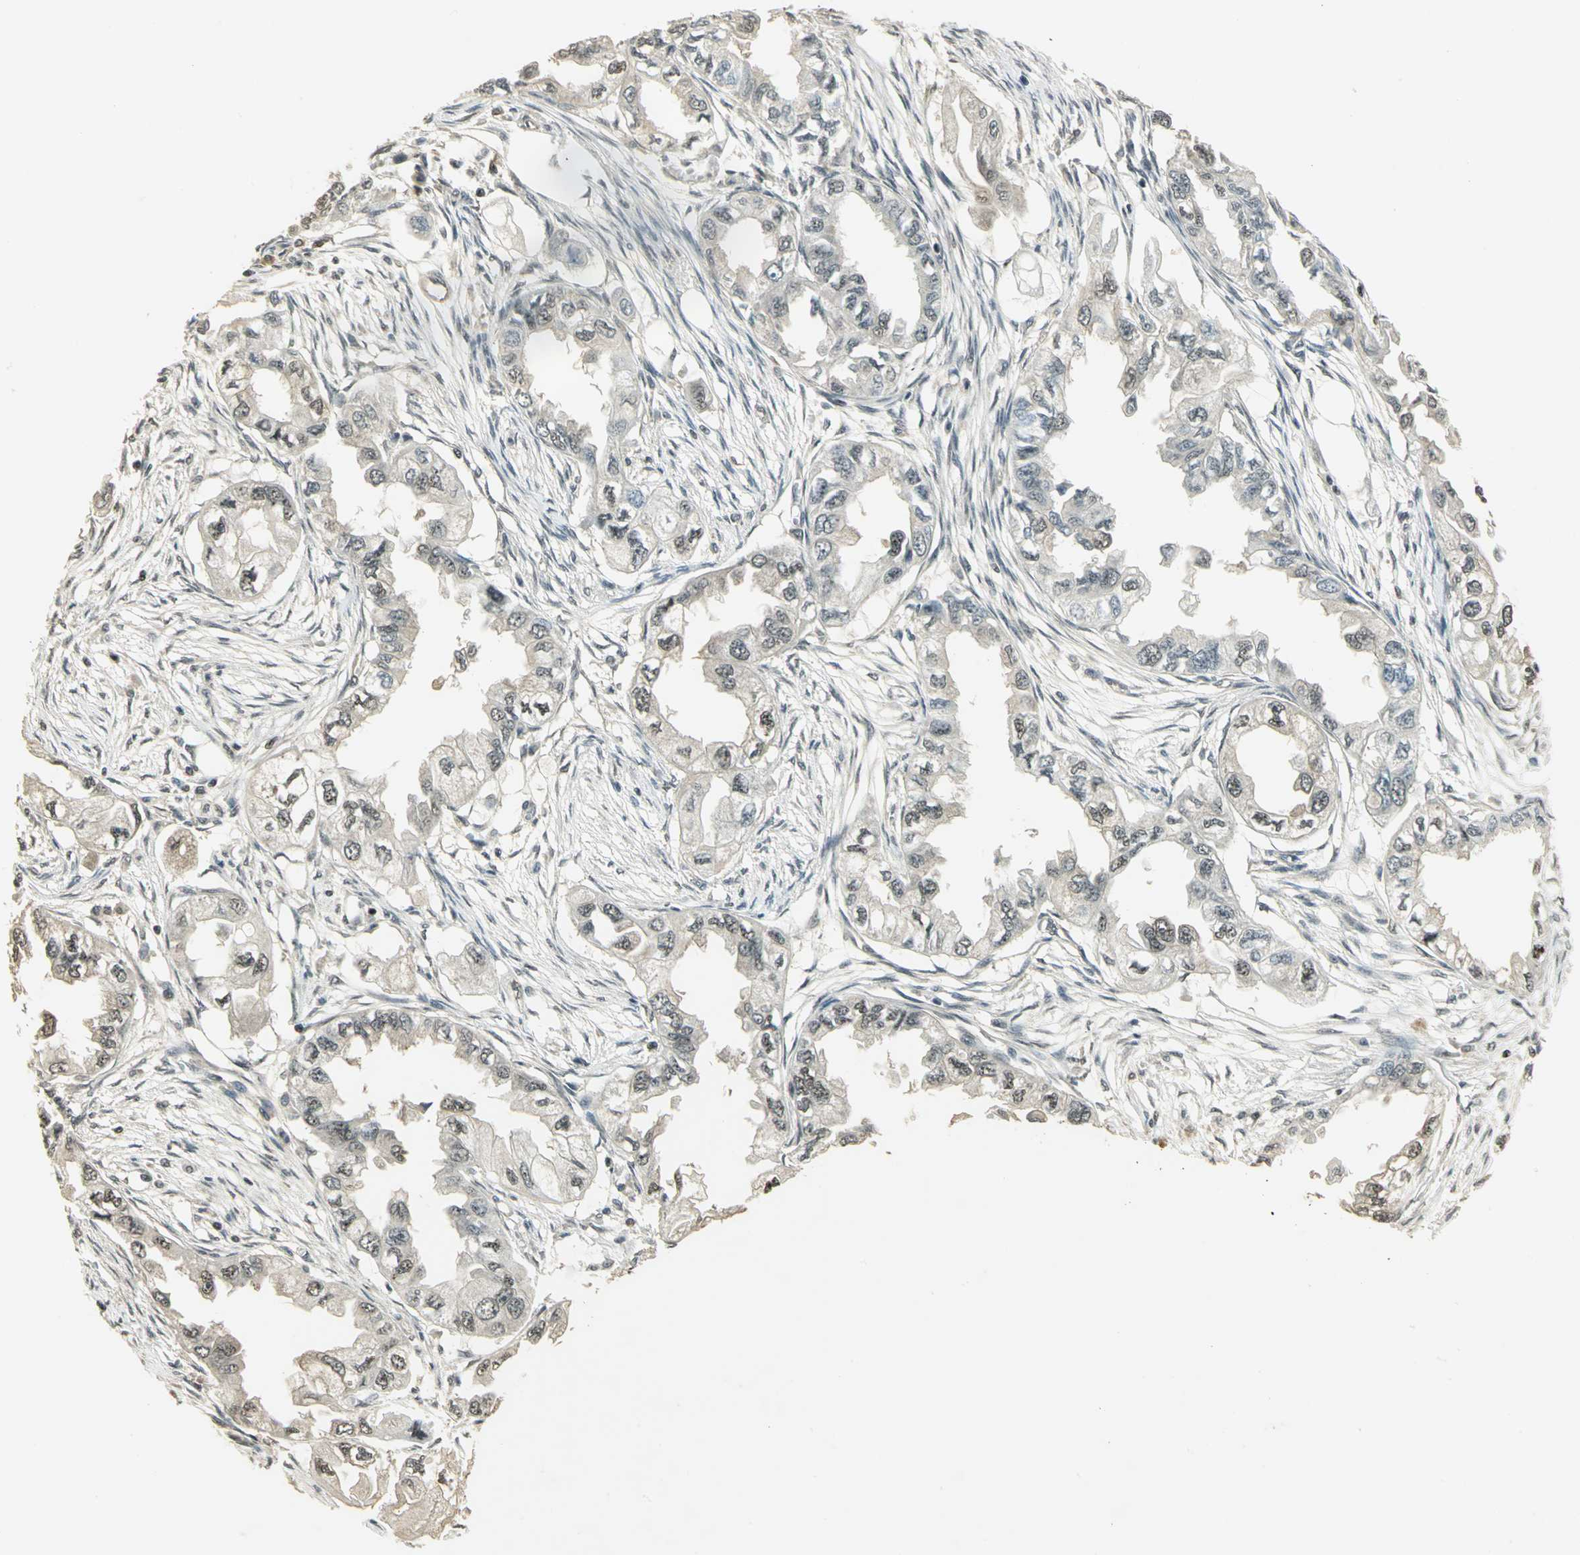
{"staining": {"intensity": "weak", "quantity": ">75%", "location": "nuclear"}, "tissue": "endometrial cancer", "cell_type": "Tumor cells", "image_type": "cancer", "snomed": [{"axis": "morphology", "description": "Adenocarcinoma, NOS"}, {"axis": "topography", "description": "Endometrium"}], "caption": "Weak nuclear positivity for a protein is identified in about >75% of tumor cells of endometrial cancer using immunohistochemistry.", "gene": "ELF1", "patient": {"sex": "female", "age": 67}}